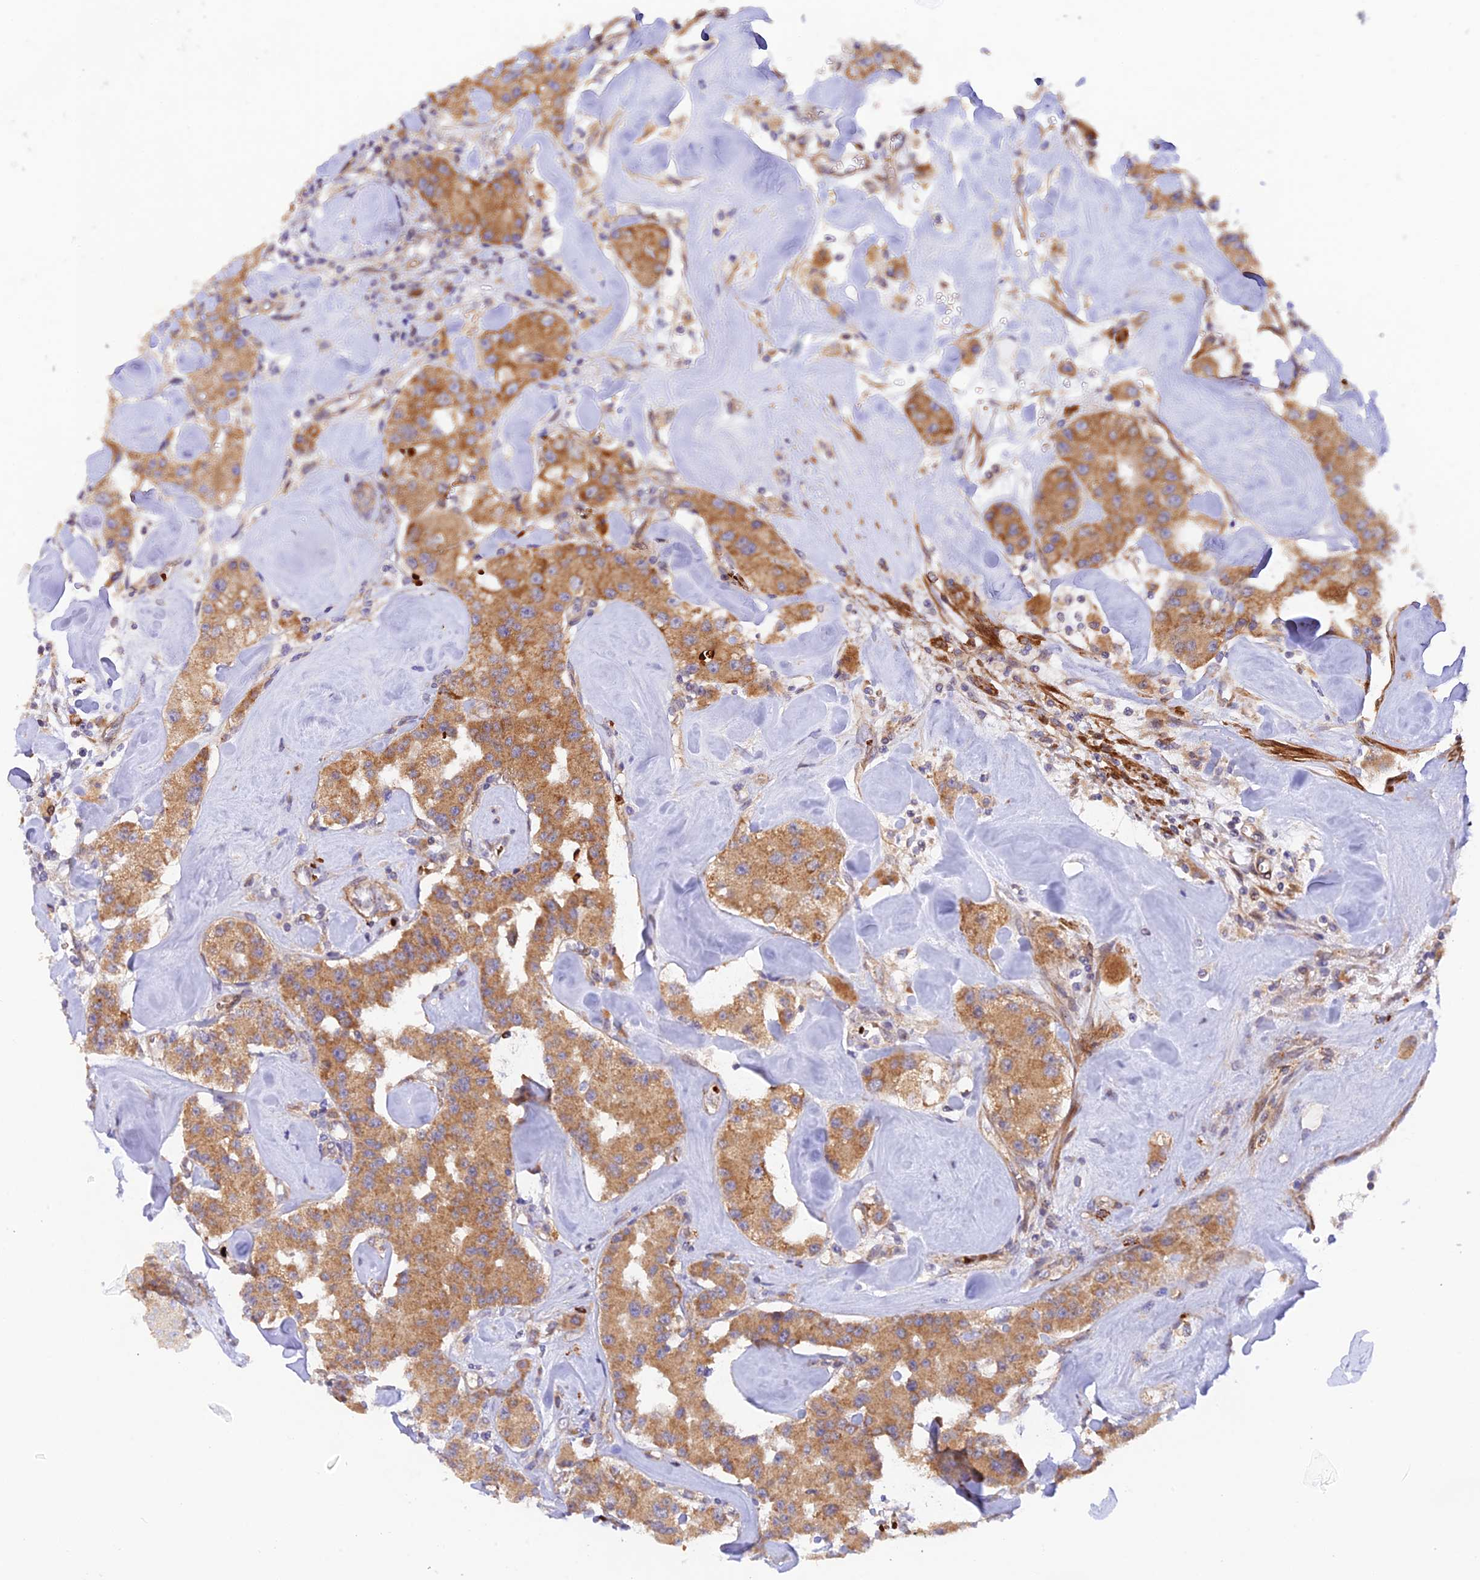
{"staining": {"intensity": "moderate", "quantity": ">75%", "location": "cytoplasmic/membranous"}, "tissue": "carcinoid", "cell_type": "Tumor cells", "image_type": "cancer", "snomed": [{"axis": "morphology", "description": "Carcinoid, malignant, NOS"}, {"axis": "topography", "description": "Pancreas"}], "caption": "Protein analysis of carcinoid (malignant) tissue shows moderate cytoplasmic/membranous positivity in about >75% of tumor cells. The protein of interest is stained brown, and the nuclei are stained in blue (DAB (3,3'-diaminobenzidine) IHC with brightfield microscopy, high magnification).", "gene": "WDFY4", "patient": {"sex": "male", "age": 41}}